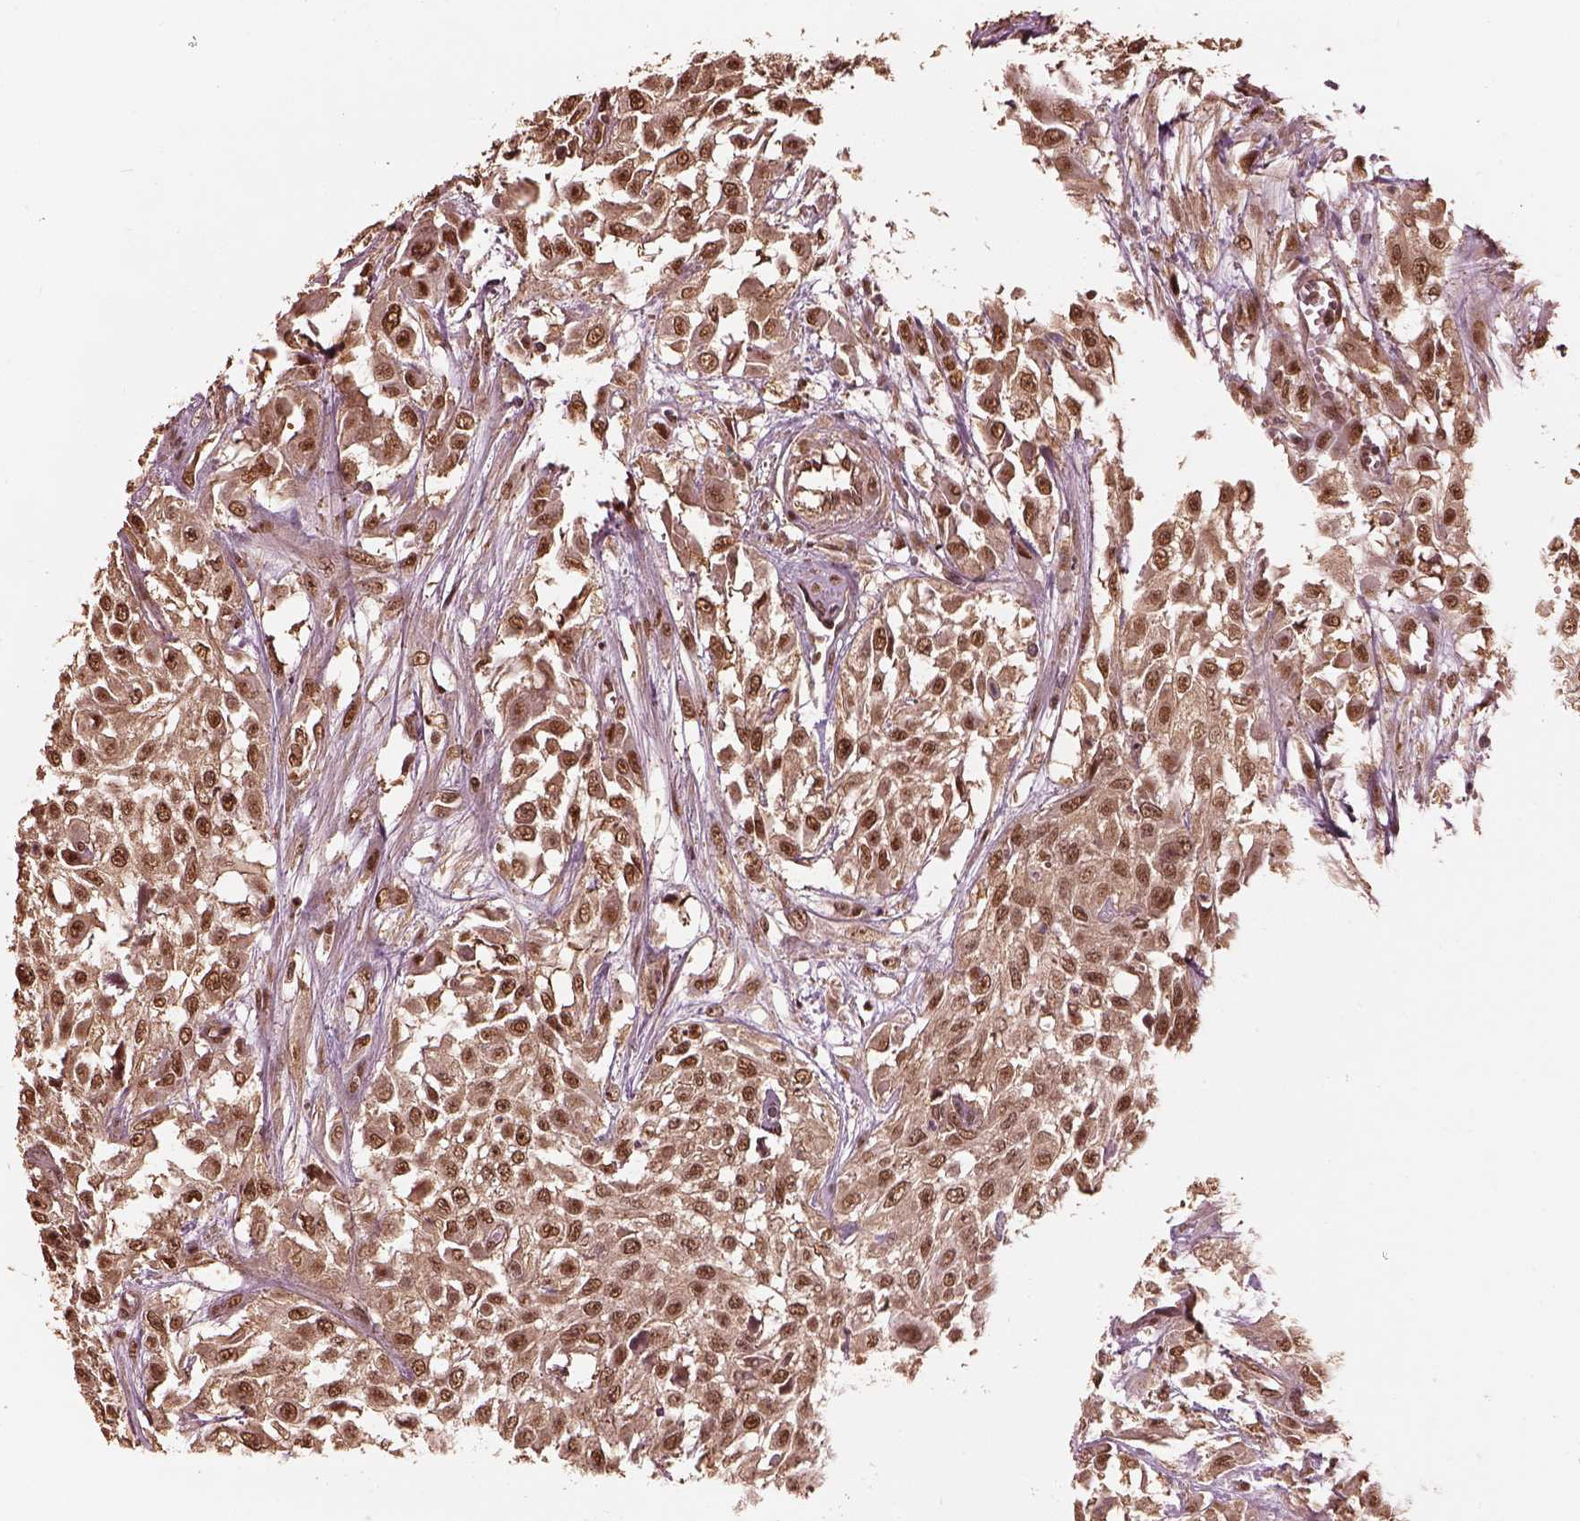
{"staining": {"intensity": "moderate", "quantity": ">75%", "location": "cytoplasmic/membranous,nuclear"}, "tissue": "urothelial cancer", "cell_type": "Tumor cells", "image_type": "cancer", "snomed": [{"axis": "morphology", "description": "Urothelial carcinoma, High grade"}, {"axis": "topography", "description": "Urinary bladder"}], "caption": "Approximately >75% of tumor cells in urothelial cancer exhibit moderate cytoplasmic/membranous and nuclear protein positivity as visualized by brown immunohistochemical staining.", "gene": "PSMC5", "patient": {"sex": "male", "age": 57}}